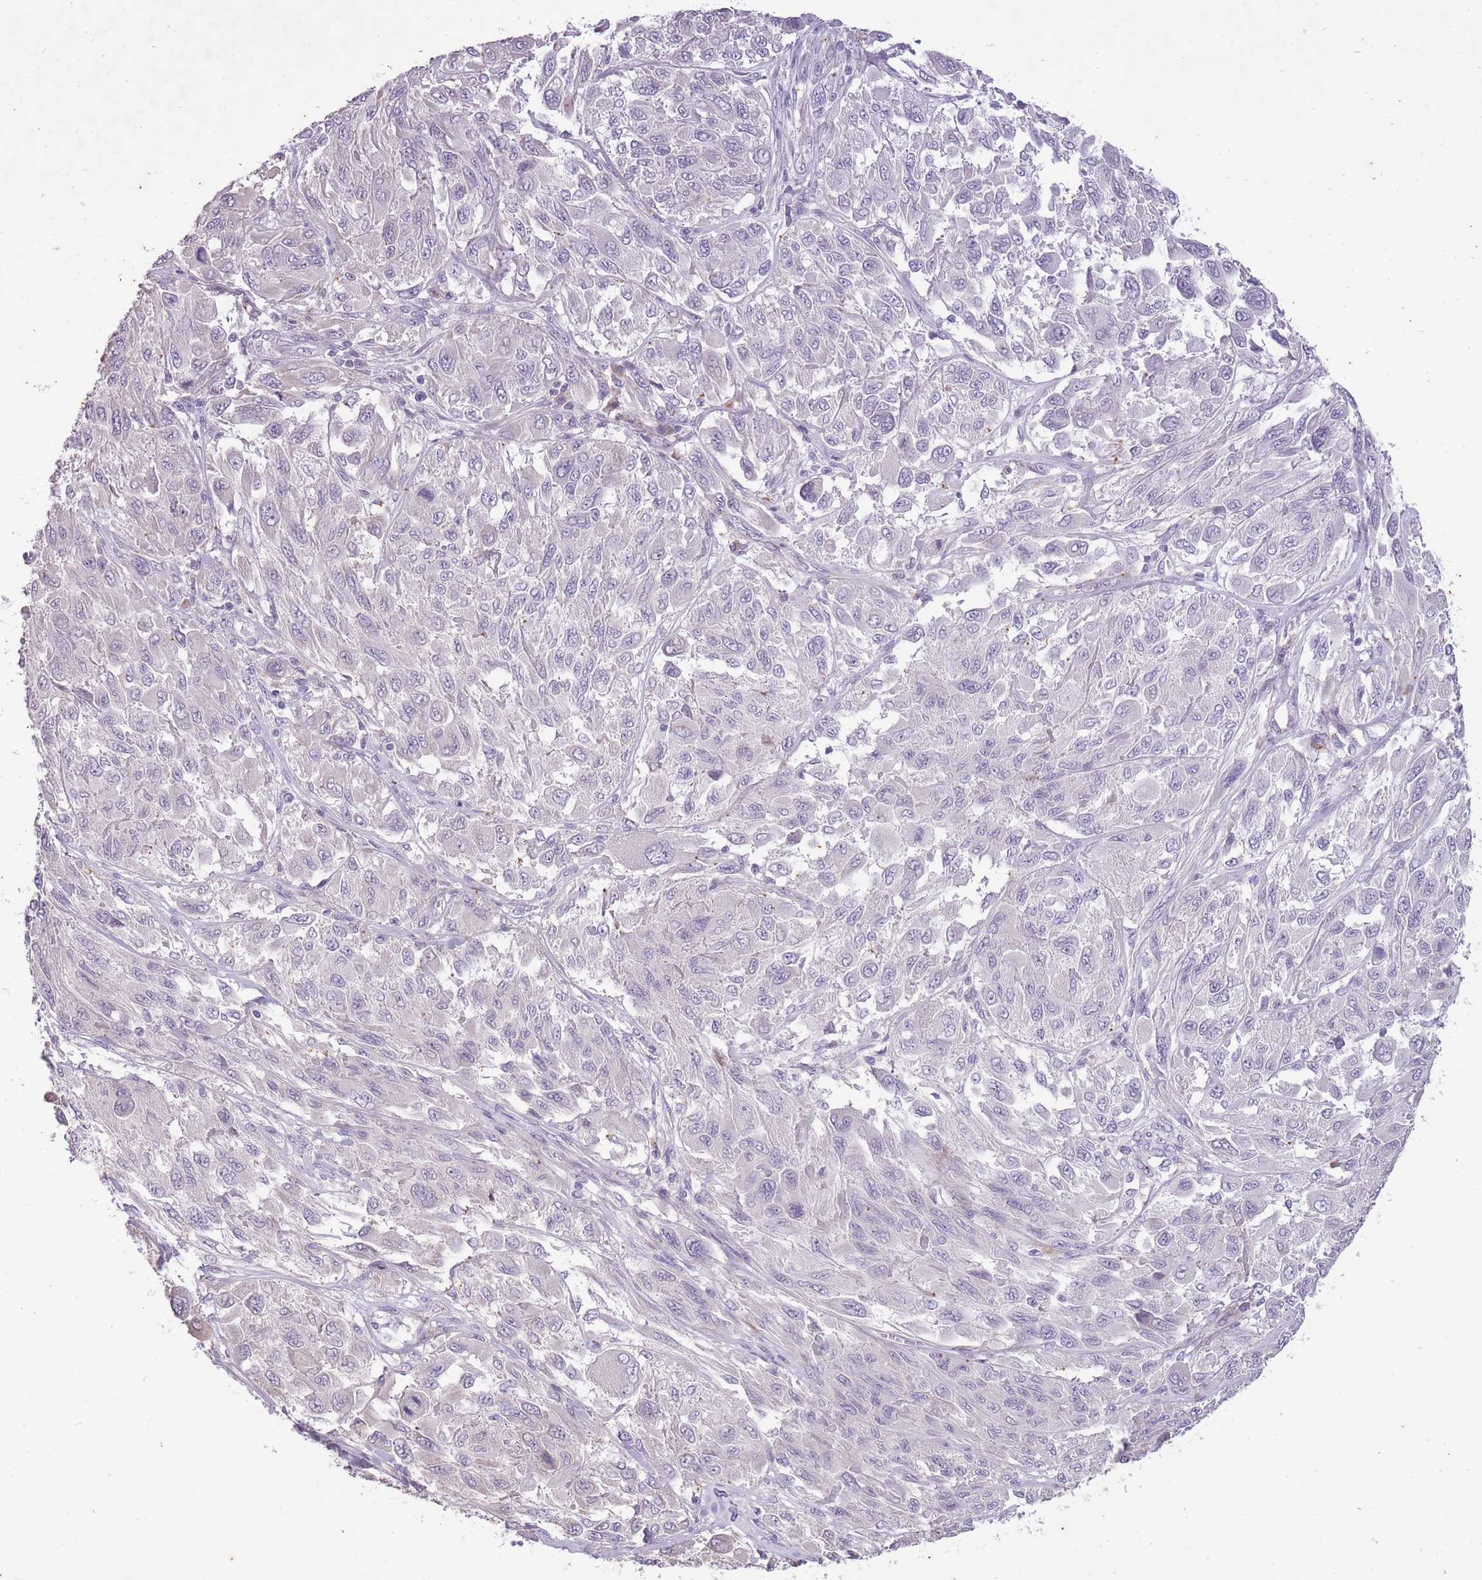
{"staining": {"intensity": "negative", "quantity": "none", "location": "none"}, "tissue": "melanoma", "cell_type": "Tumor cells", "image_type": "cancer", "snomed": [{"axis": "morphology", "description": "Malignant melanoma, NOS"}, {"axis": "topography", "description": "Skin"}], "caption": "Tumor cells are negative for brown protein staining in malignant melanoma. (DAB immunohistochemistry (IHC), high magnification).", "gene": "CNTNAP3", "patient": {"sex": "female", "age": 91}}